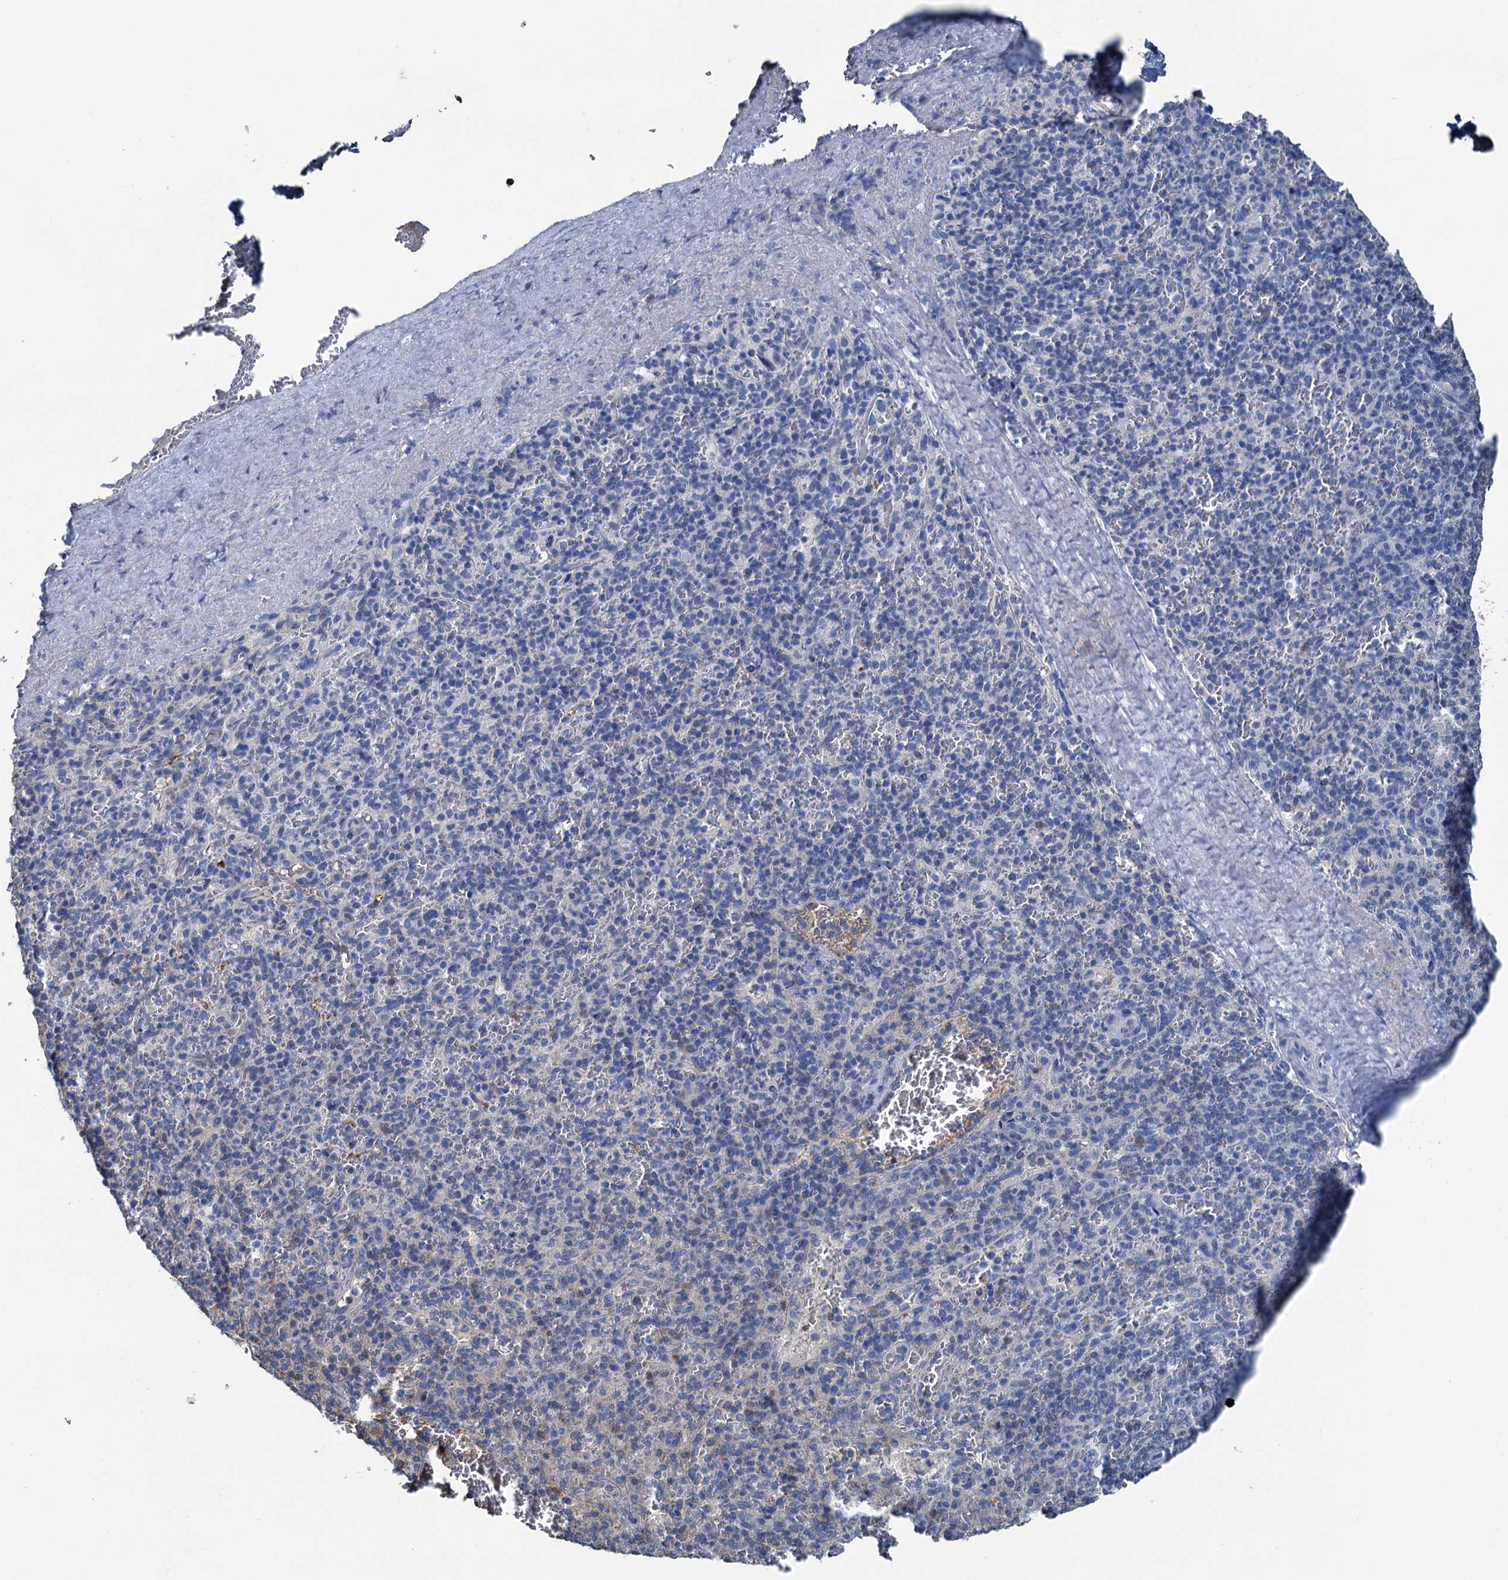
{"staining": {"intensity": "negative", "quantity": "none", "location": "none"}, "tissue": "spleen", "cell_type": "Cells in red pulp", "image_type": "normal", "snomed": [{"axis": "morphology", "description": "Normal tissue, NOS"}, {"axis": "topography", "description": "Spleen"}], "caption": "Immunohistochemistry (IHC) image of unremarkable spleen stained for a protein (brown), which exhibits no expression in cells in red pulp. Nuclei are stained in blue.", "gene": "TEDC1", "patient": {"sex": "male", "age": 82}}